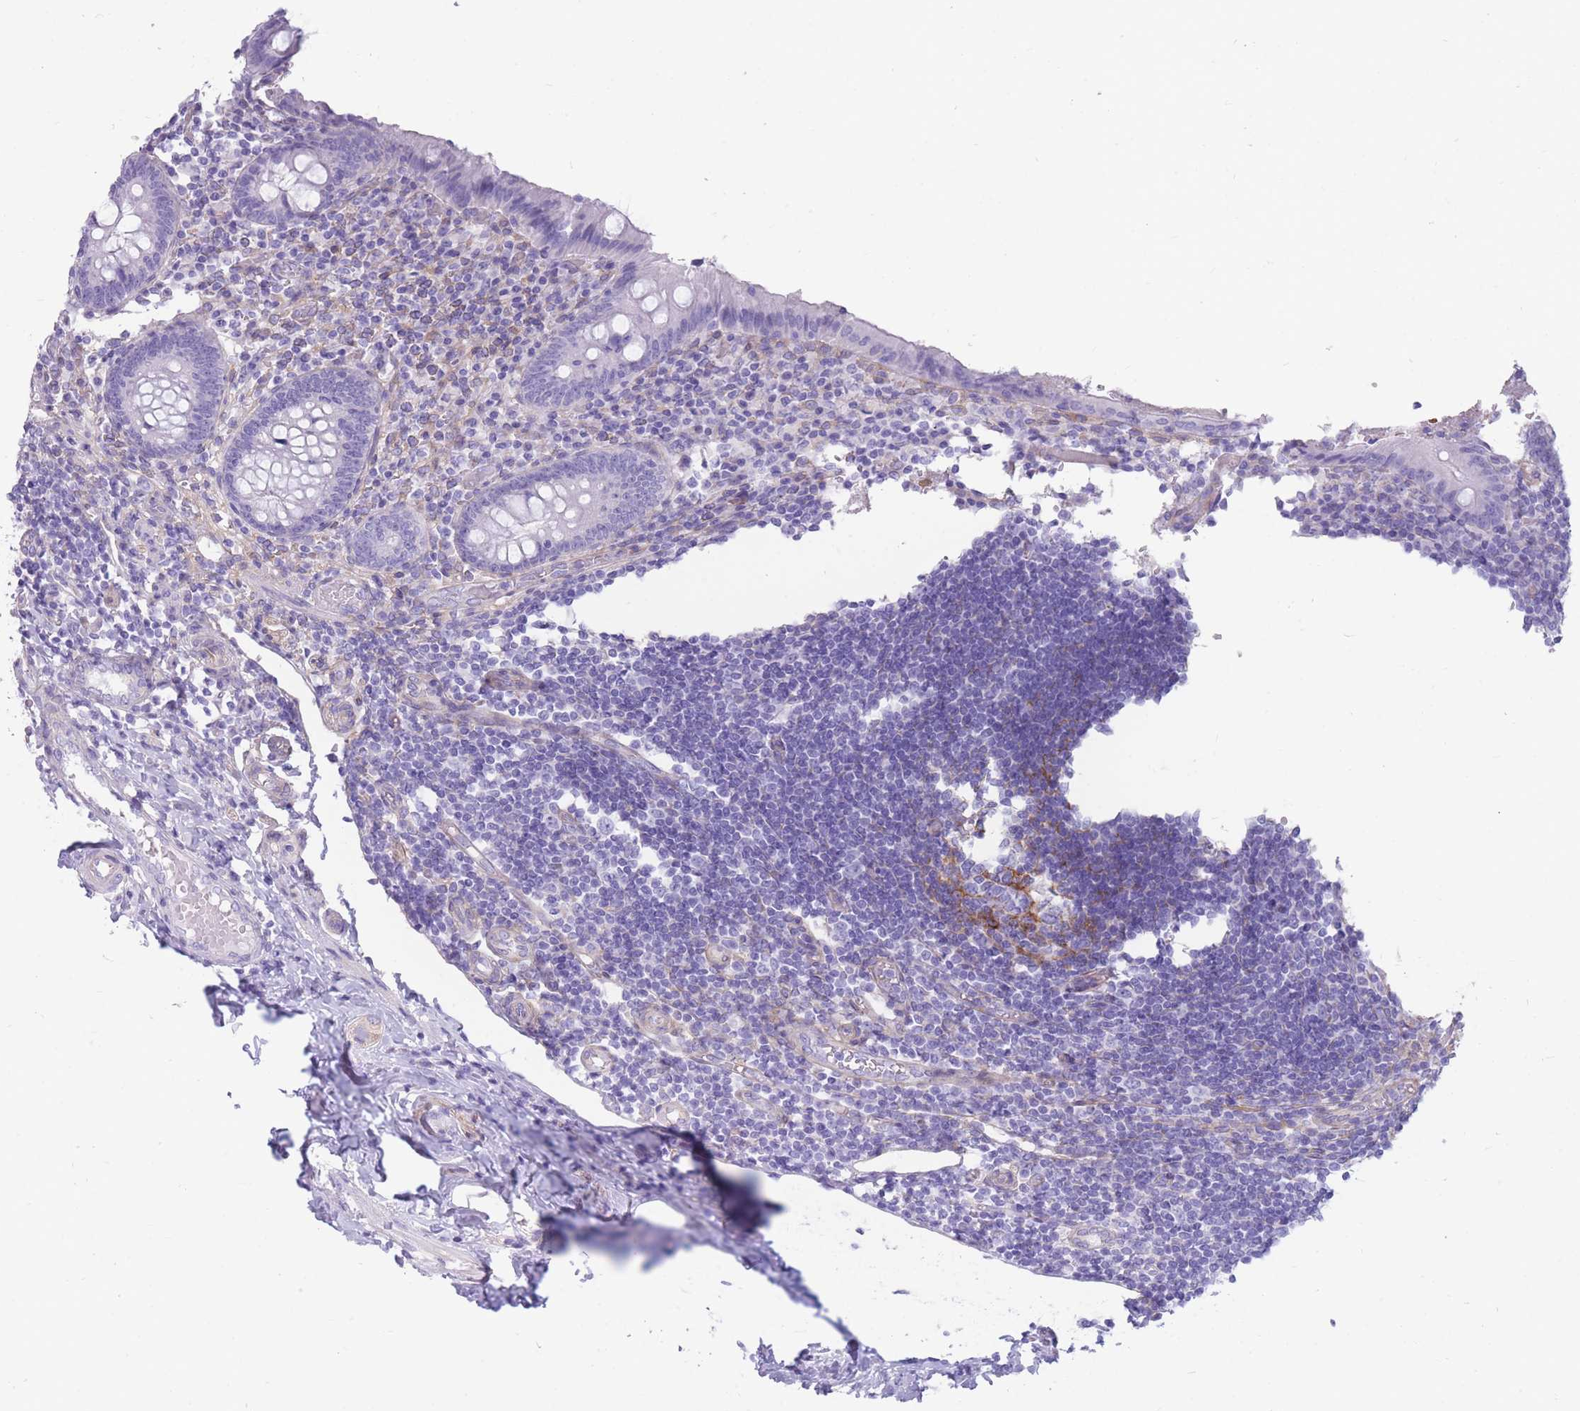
{"staining": {"intensity": "negative", "quantity": "none", "location": "none"}, "tissue": "appendix", "cell_type": "Glandular cells", "image_type": "normal", "snomed": [{"axis": "morphology", "description": "Normal tissue, NOS"}, {"axis": "topography", "description": "Appendix"}], "caption": "Immunohistochemistry histopathology image of unremarkable appendix: human appendix stained with DAB (3,3'-diaminobenzidine) demonstrates no significant protein expression in glandular cells. (Immunohistochemistry, brightfield microscopy, high magnification).", "gene": "MTSS2", "patient": {"sex": "female", "age": 17}}